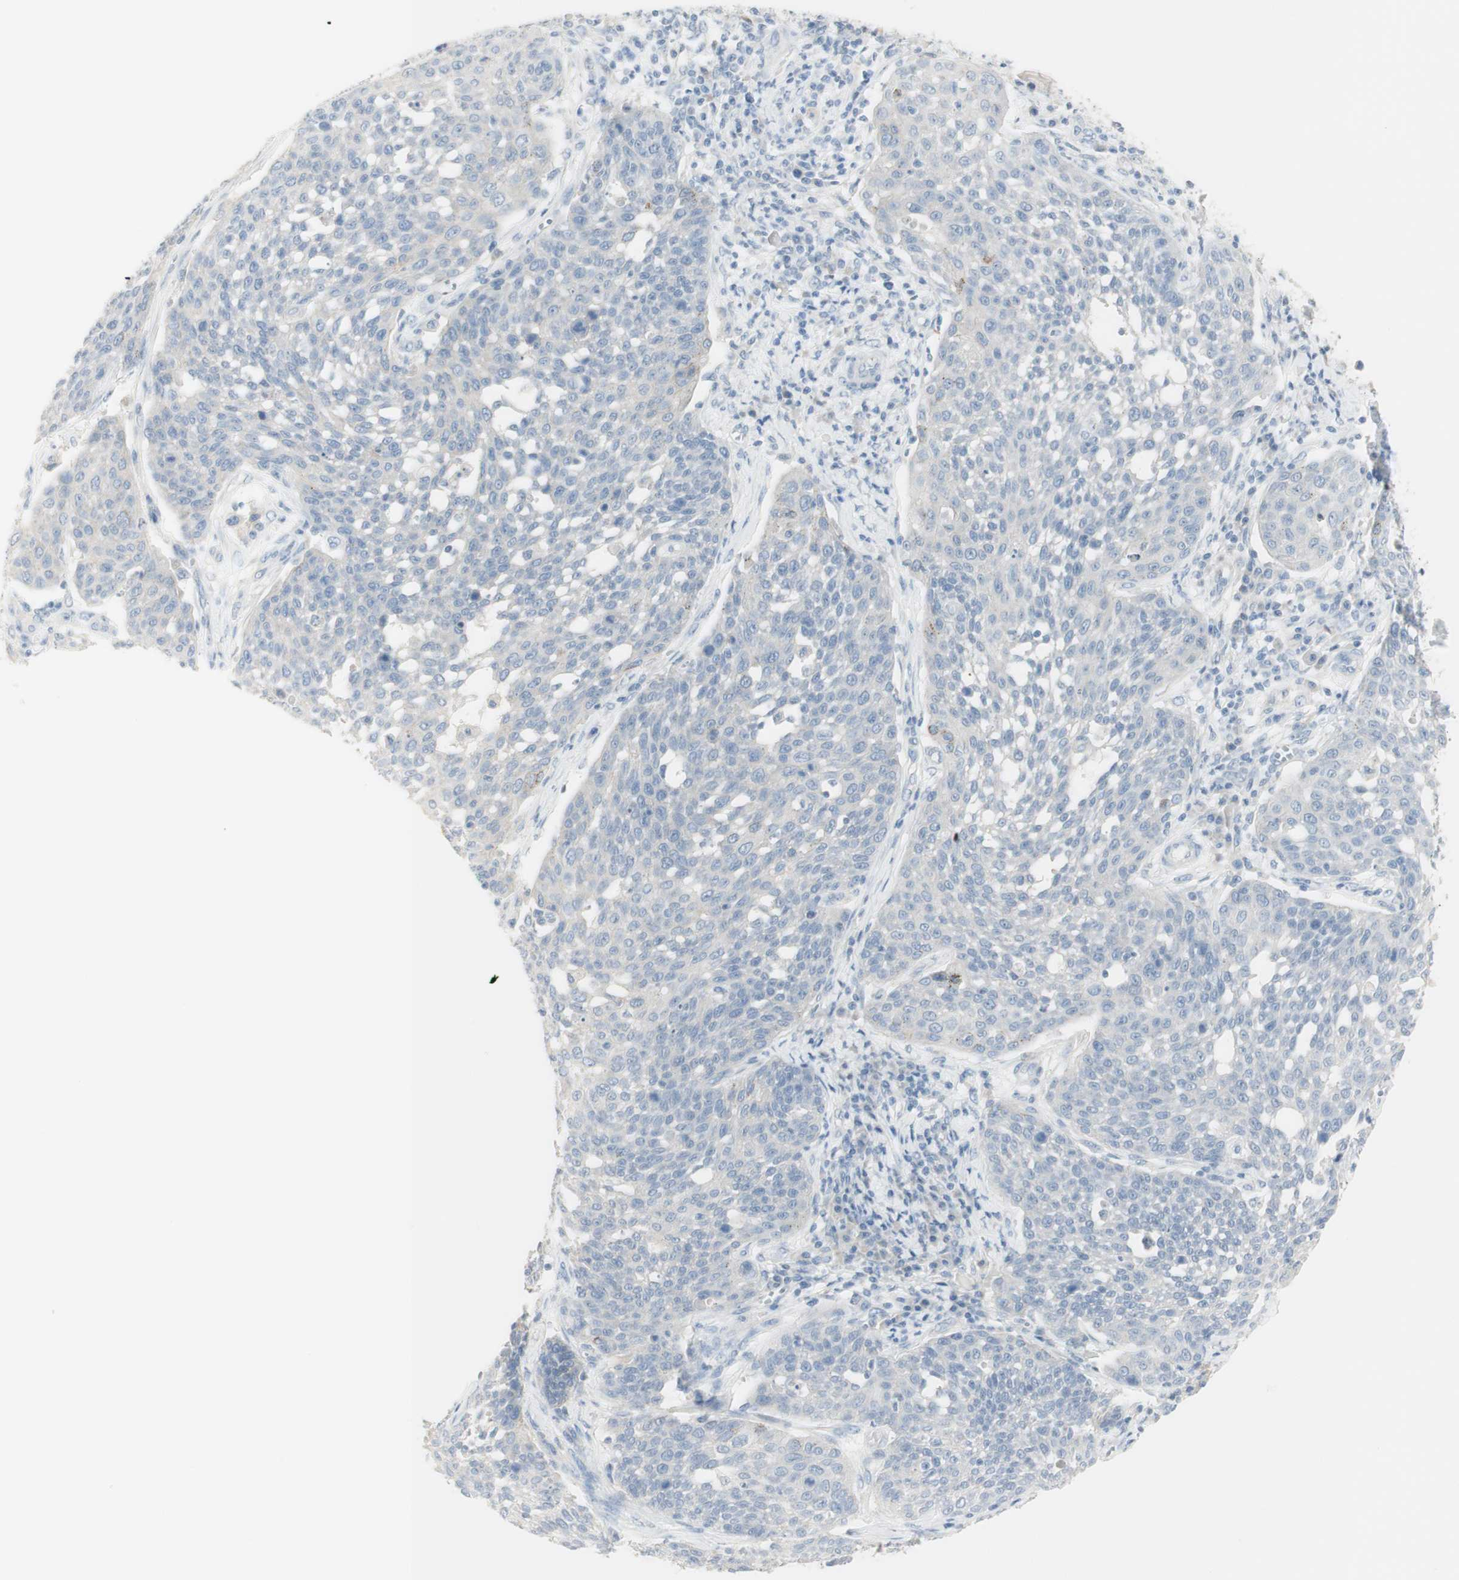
{"staining": {"intensity": "negative", "quantity": "none", "location": "none"}, "tissue": "cervical cancer", "cell_type": "Tumor cells", "image_type": "cancer", "snomed": [{"axis": "morphology", "description": "Squamous cell carcinoma, NOS"}, {"axis": "topography", "description": "Cervix"}], "caption": "Tumor cells are negative for brown protein staining in cervical squamous cell carcinoma.", "gene": "ART3", "patient": {"sex": "female", "age": 34}}